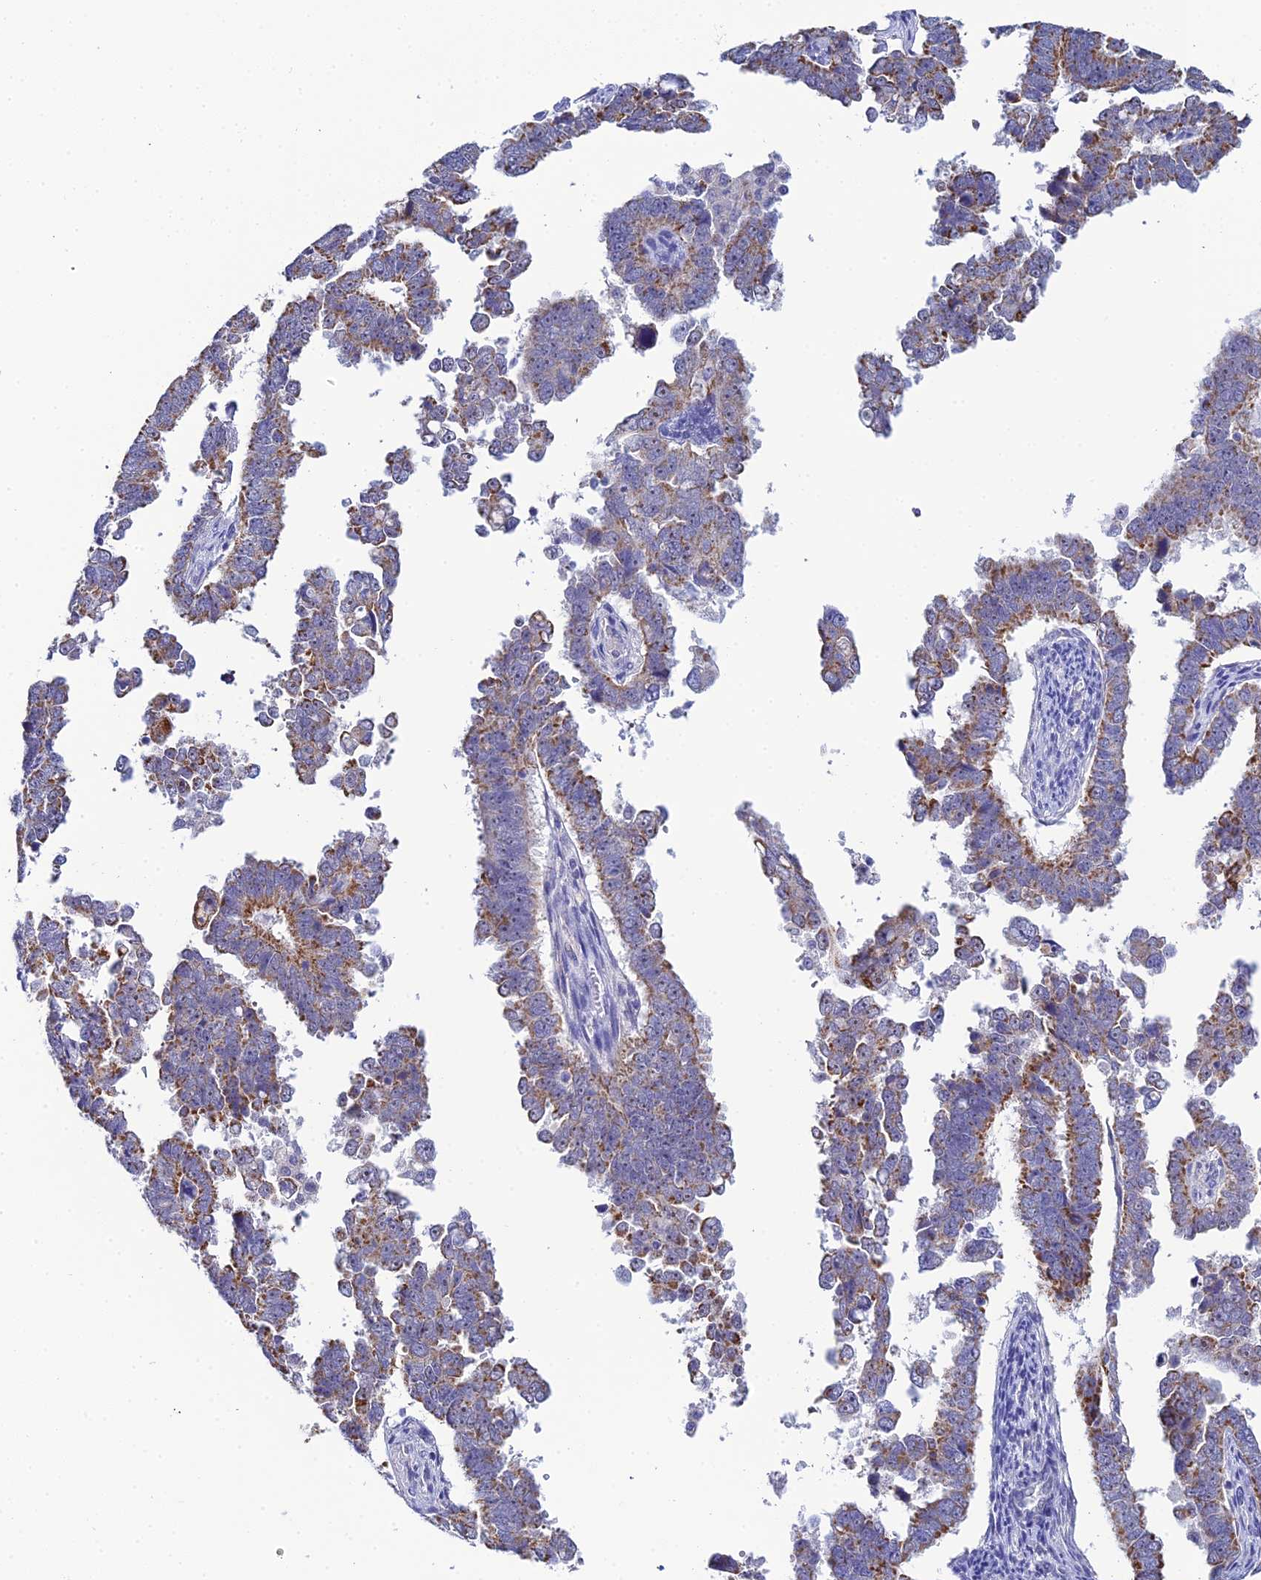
{"staining": {"intensity": "moderate", "quantity": ">75%", "location": "cytoplasmic/membranous"}, "tissue": "endometrial cancer", "cell_type": "Tumor cells", "image_type": "cancer", "snomed": [{"axis": "morphology", "description": "Adenocarcinoma, NOS"}, {"axis": "topography", "description": "Endometrium"}], "caption": "Protein analysis of adenocarcinoma (endometrial) tissue demonstrates moderate cytoplasmic/membranous expression in about >75% of tumor cells. Immunohistochemistry (ihc) stains the protein in brown and the nuclei are stained blue.", "gene": "PLPP4", "patient": {"sex": "female", "age": 75}}